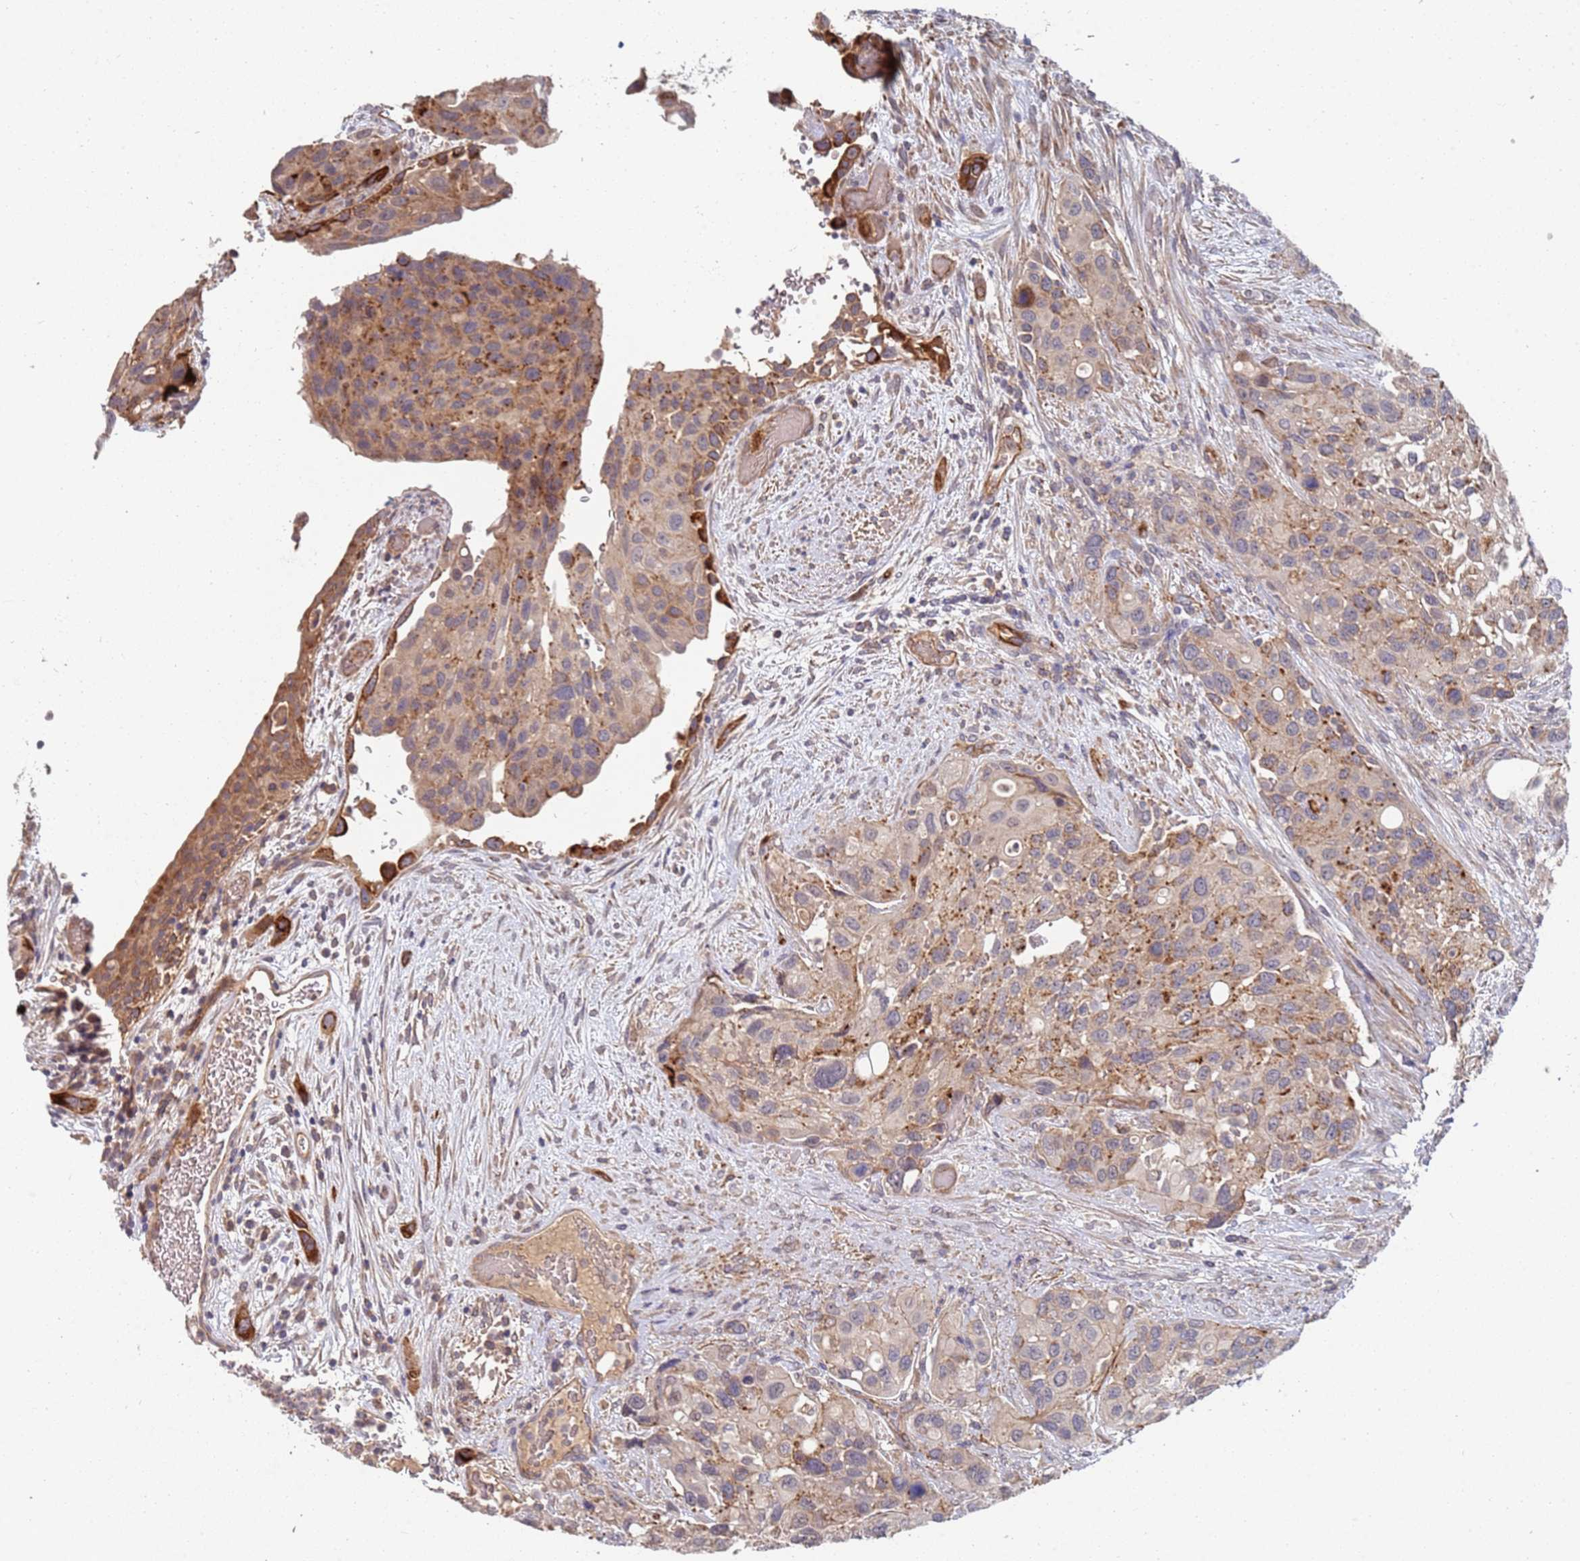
{"staining": {"intensity": "moderate", "quantity": "<25%", "location": "cytoplasmic/membranous"}, "tissue": "urothelial cancer", "cell_type": "Tumor cells", "image_type": "cancer", "snomed": [{"axis": "morphology", "description": "Normal tissue, NOS"}, {"axis": "morphology", "description": "Urothelial carcinoma, High grade"}, {"axis": "topography", "description": "Vascular tissue"}, {"axis": "topography", "description": "Urinary bladder"}], "caption": "Protein staining of urothelial cancer tissue exhibits moderate cytoplasmic/membranous positivity in about <25% of tumor cells. The protein of interest is shown in brown color, while the nuclei are stained blue.", "gene": "ABCB6", "patient": {"sex": "female", "age": 56}}